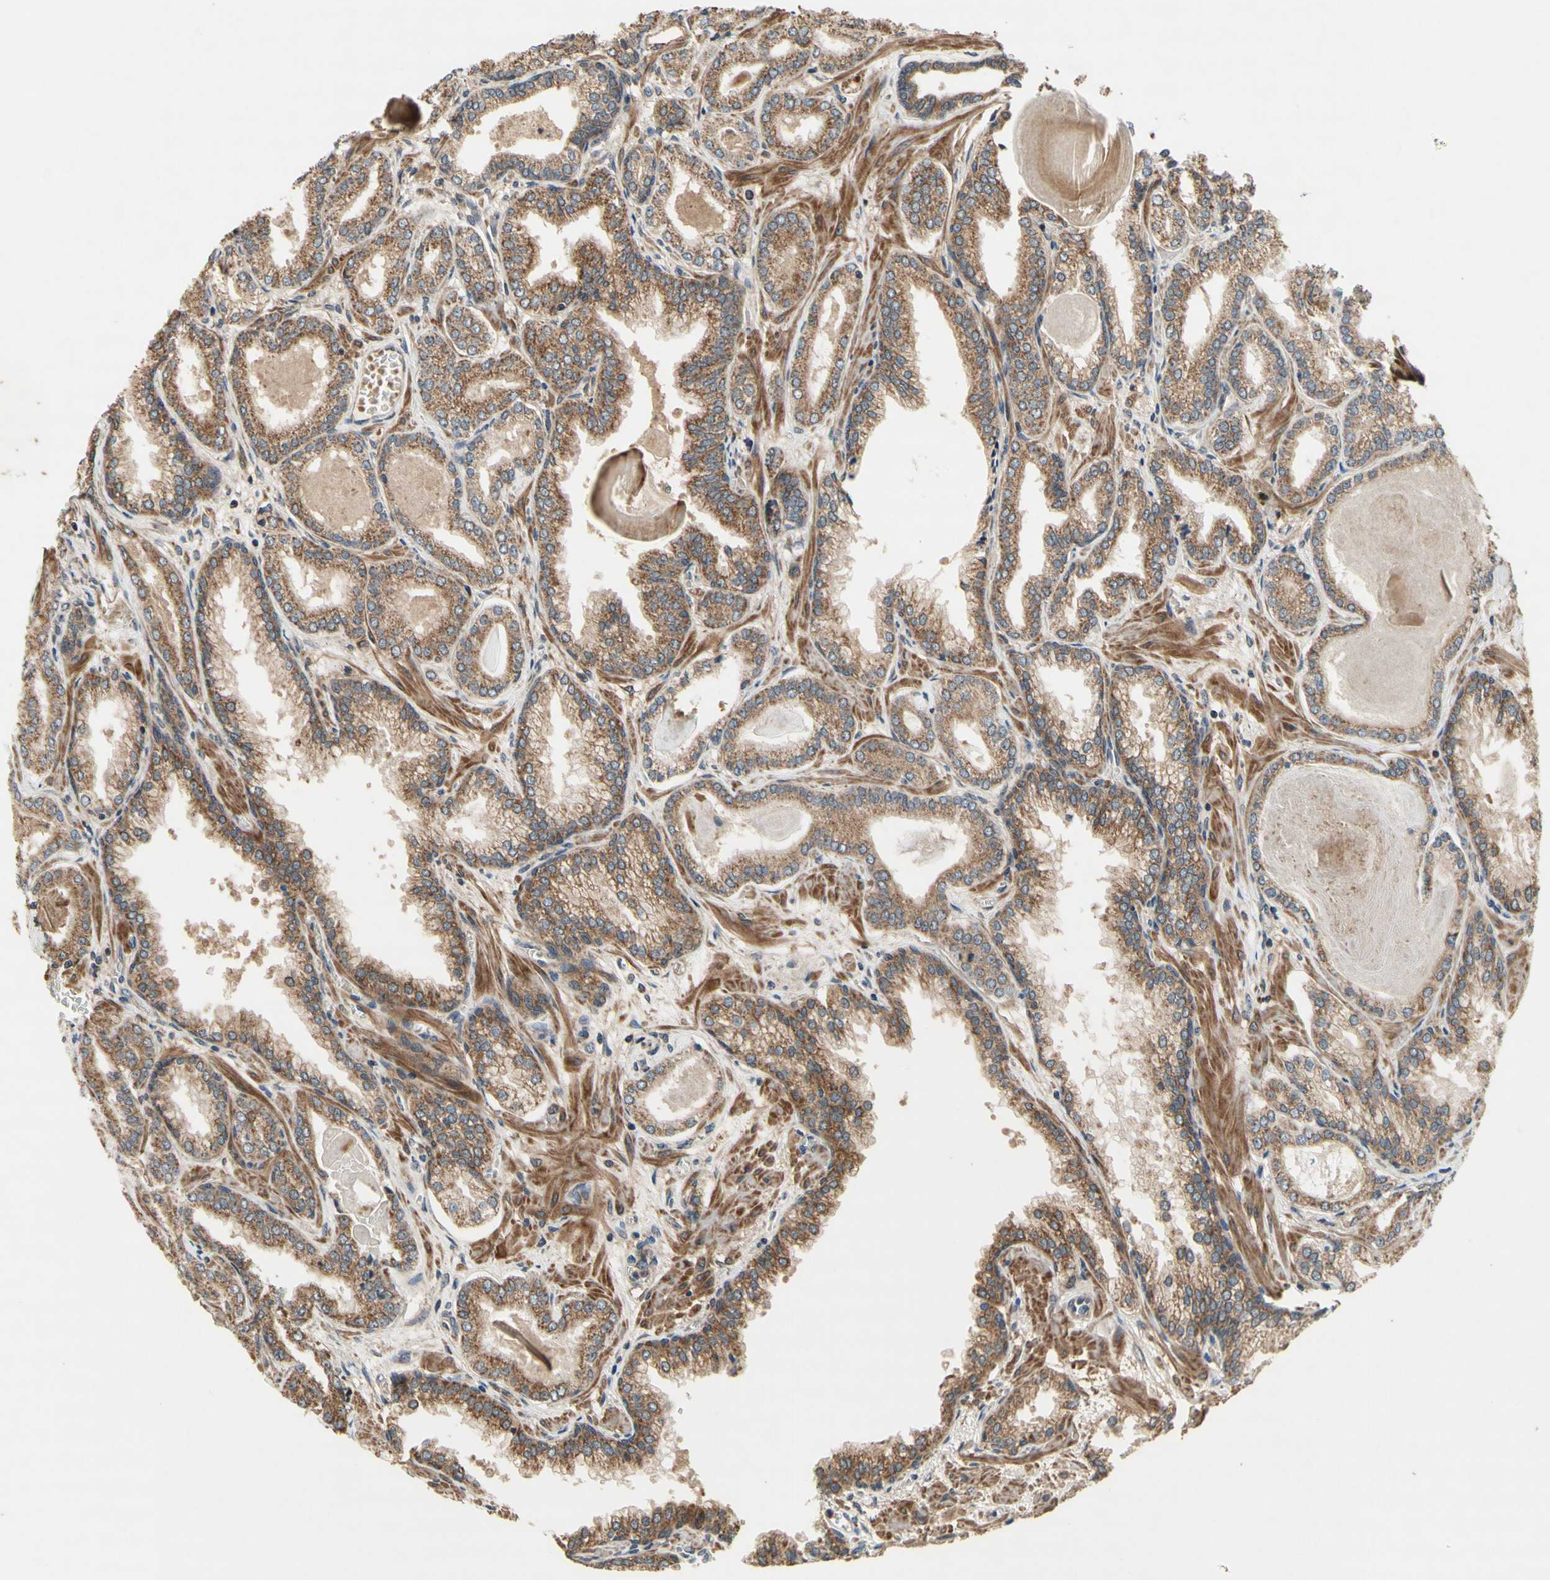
{"staining": {"intensity": "moderate", "quantity": ">75%", "location": "cytoplasmic/membranous"}, "tissue": "prostate cancer", "cell_type": "Tumor cells", "image_type": "cancer", "snomed": [{"axis": "morphology", "description": "Adenocarcinoma, Low grade"}, {"axis": "topography", "description": "Prostate"}], "caption": "Immunohistochemical staining of low-grade adenocarcinoma (prostate) shows moderate cytoplasmic/membranous protein staining in about >75% of tumor cells. The protein of interest is shown in brown color, while the nuclei are stained blue.", "gene": "DDOST", "patient": {"sex": "male", "age": 59}}